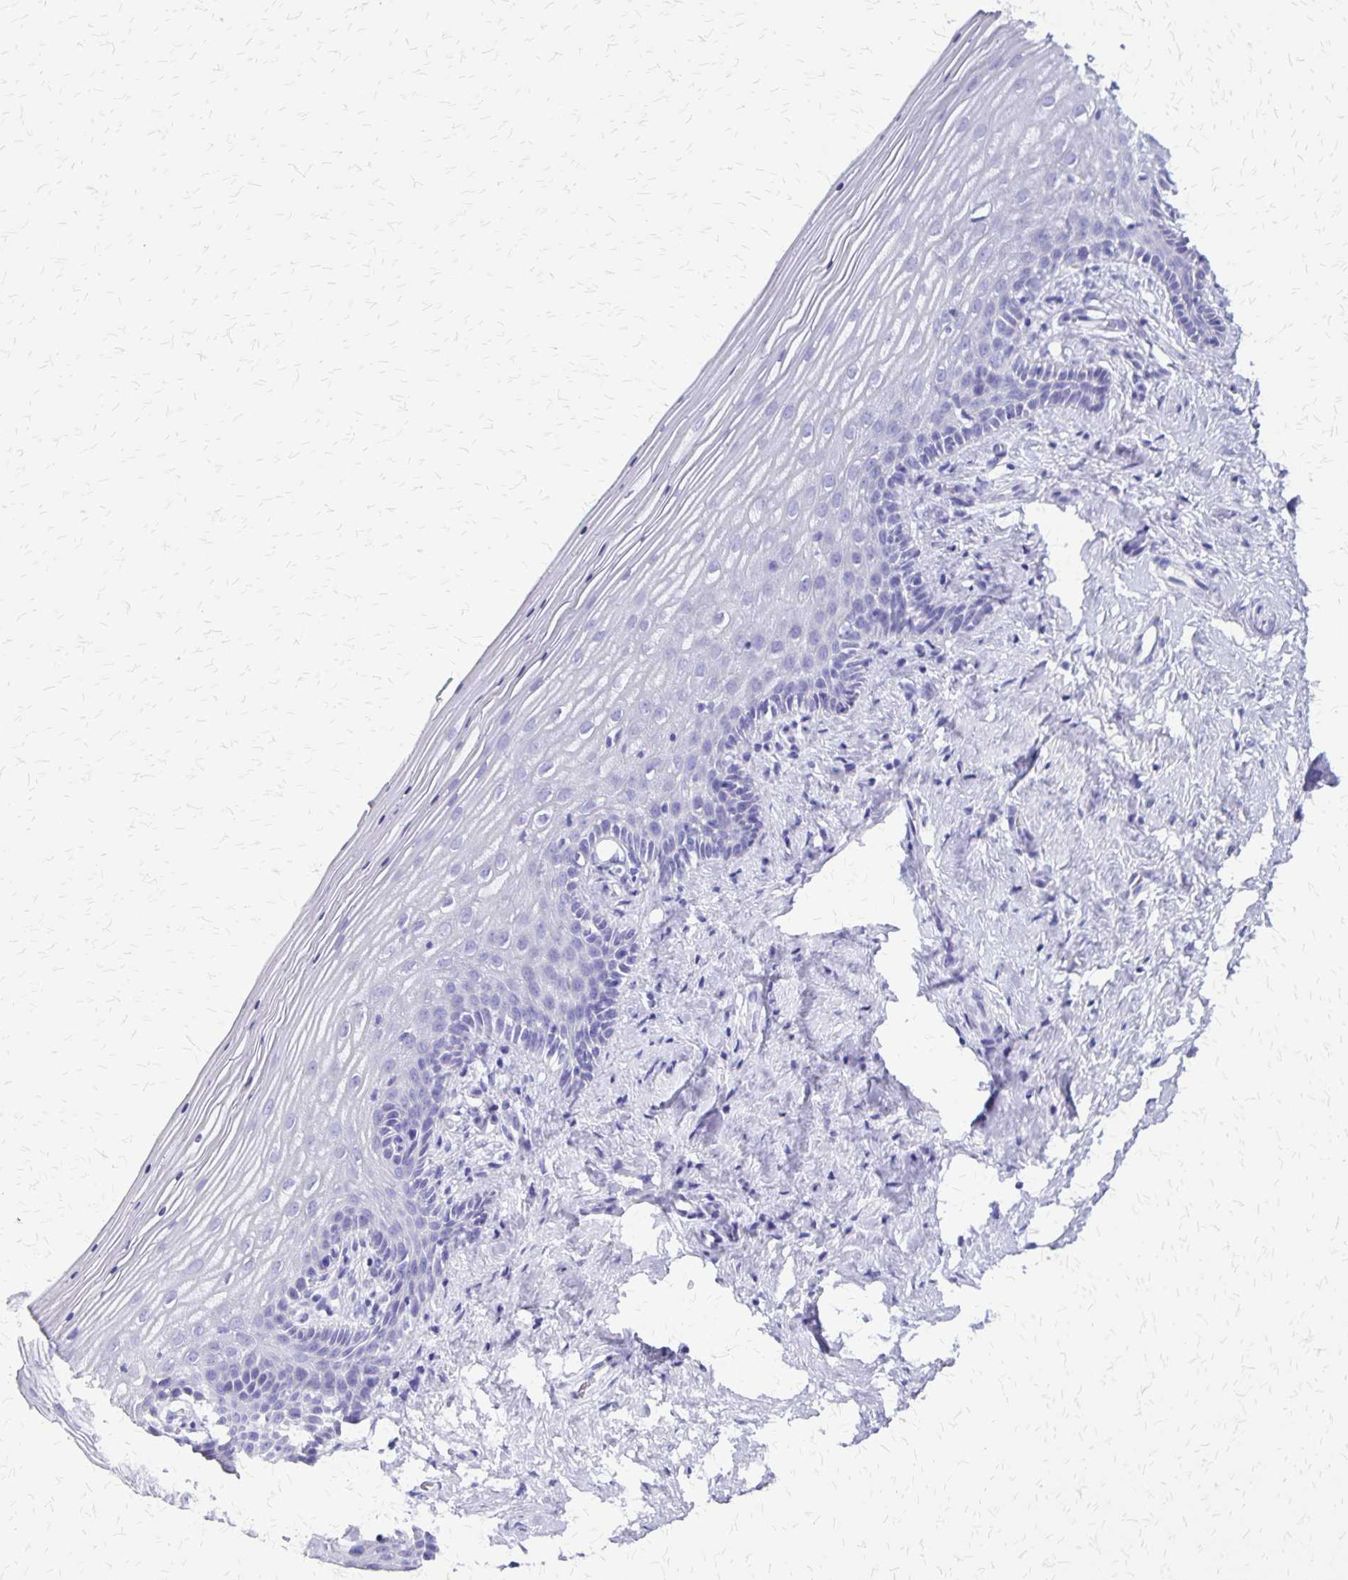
{"staining": {"intensity": "negative", "quantity": "none", "location": "none"}, "tissue": "vagina", "cell_type": "Squamous epithelial cells", "image_type": "normal", "snomed": [{"axis": "morphology", "description": "Normal tissue, NOS"}, {"axis": "topography", "description": "Vagina"}], "caption": "This micrograph is of benign vagina stained with IHC to label a protein in brown with the nuclei are counter-stained blue. There is no staining in squamous epithelial cells.", "gene": "SLC13A2", "patient": {"sex": "female", "age": 45}}